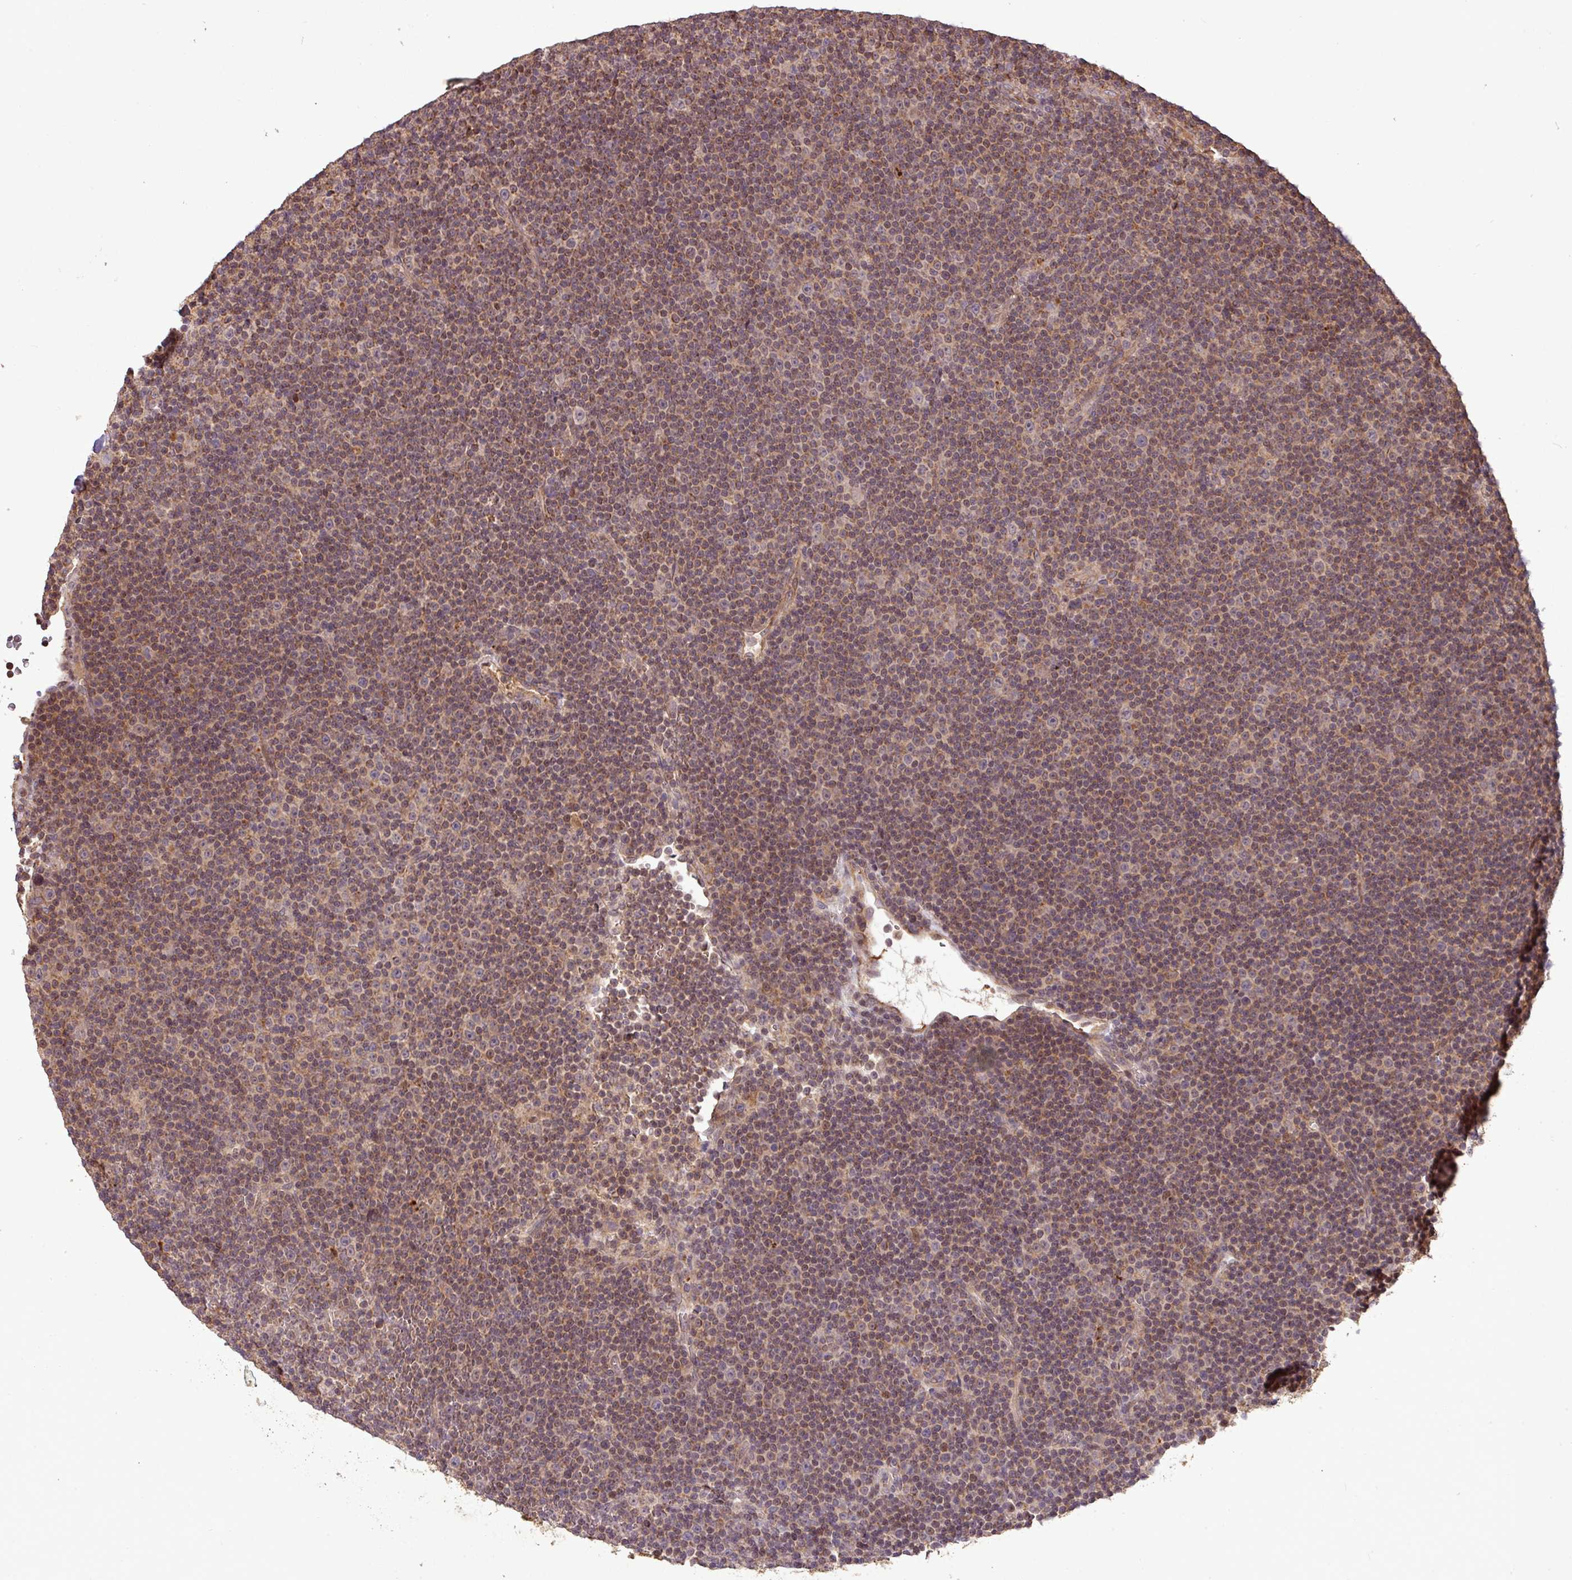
{"staining": {"intensity": "moderate", "quantity": ">75%", "location": "cytoplasmic/membranous,nuclear"}, "tissue": "lymphoma", "cell_type": "Tumor cells", "image_type": "cancer", "snomed": [{"axis": "morphology", "description": "Malignant lymphoma, non-Hodgkin's type, Low grade"}, {"axis": "topography", "description": "Lymph node"}], "caption": "DAB immunohistochemical staining of human lymphoma shows moderate cytoplasmic/membranous and nuclear protein staining in approximately >75% of tumor cells.", "gene": "YPEL3", "patient": {"sex": "female", "age": 67}}